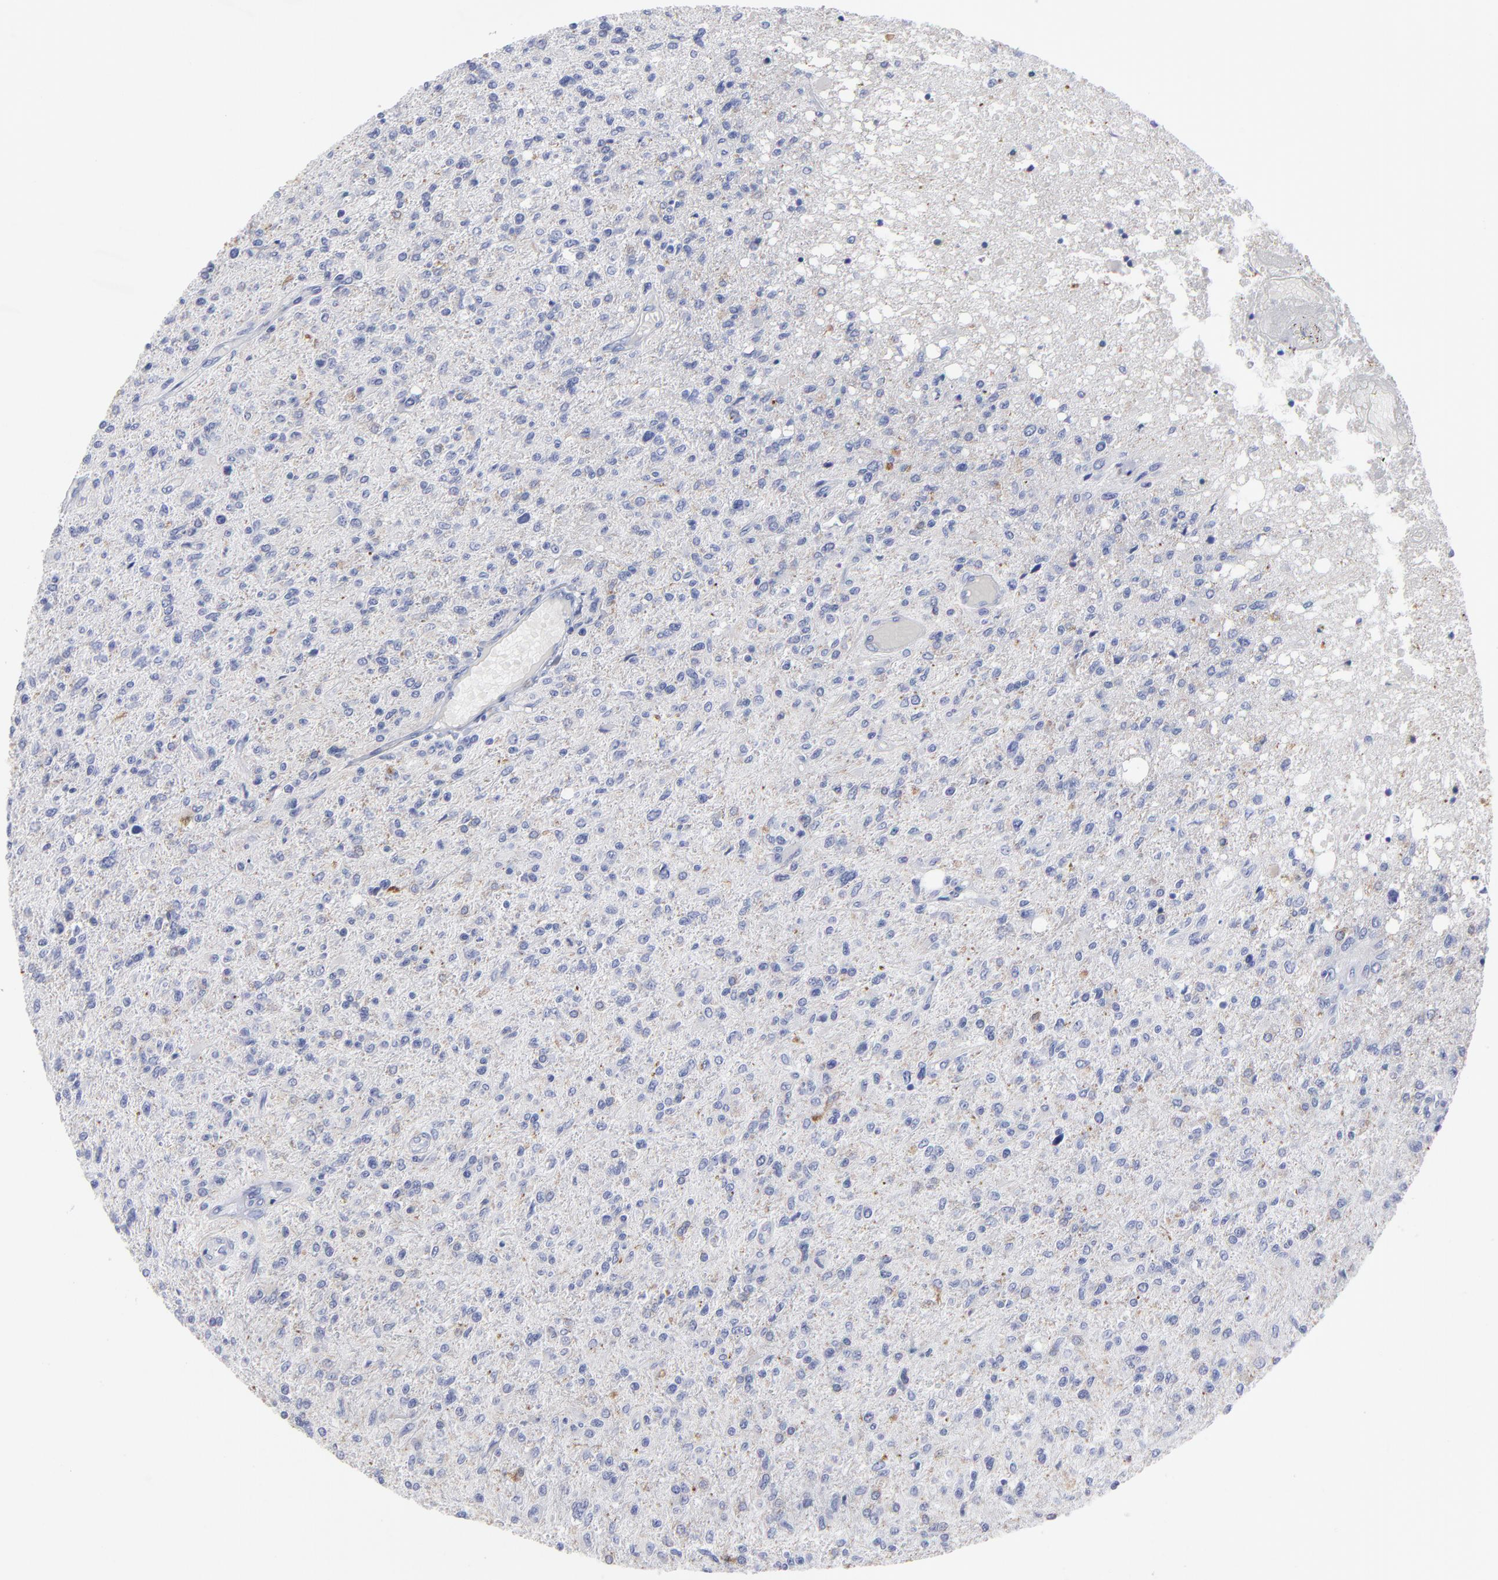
{"staining": {"intensity": "moderate", "quantity": "<25%", "location": "cytoplasmic/membranous"}, "tissue": "glioma", "cell_type": "Tumor cells", "image_type": "cancer", "snomed": [{"axis": "morphology", "description": "Glioma, malignant, High grade"}, {"axis": "topography", "description": "Cerebral cortex"}], "caption": "Tumor cells show low levels of moderate cytoplasmic/membranous expression in approximately <25% of cells in human malignant high-grade glioma.", "gene": "CNTN3", "patient": {"sex": "male", "age": 76}}